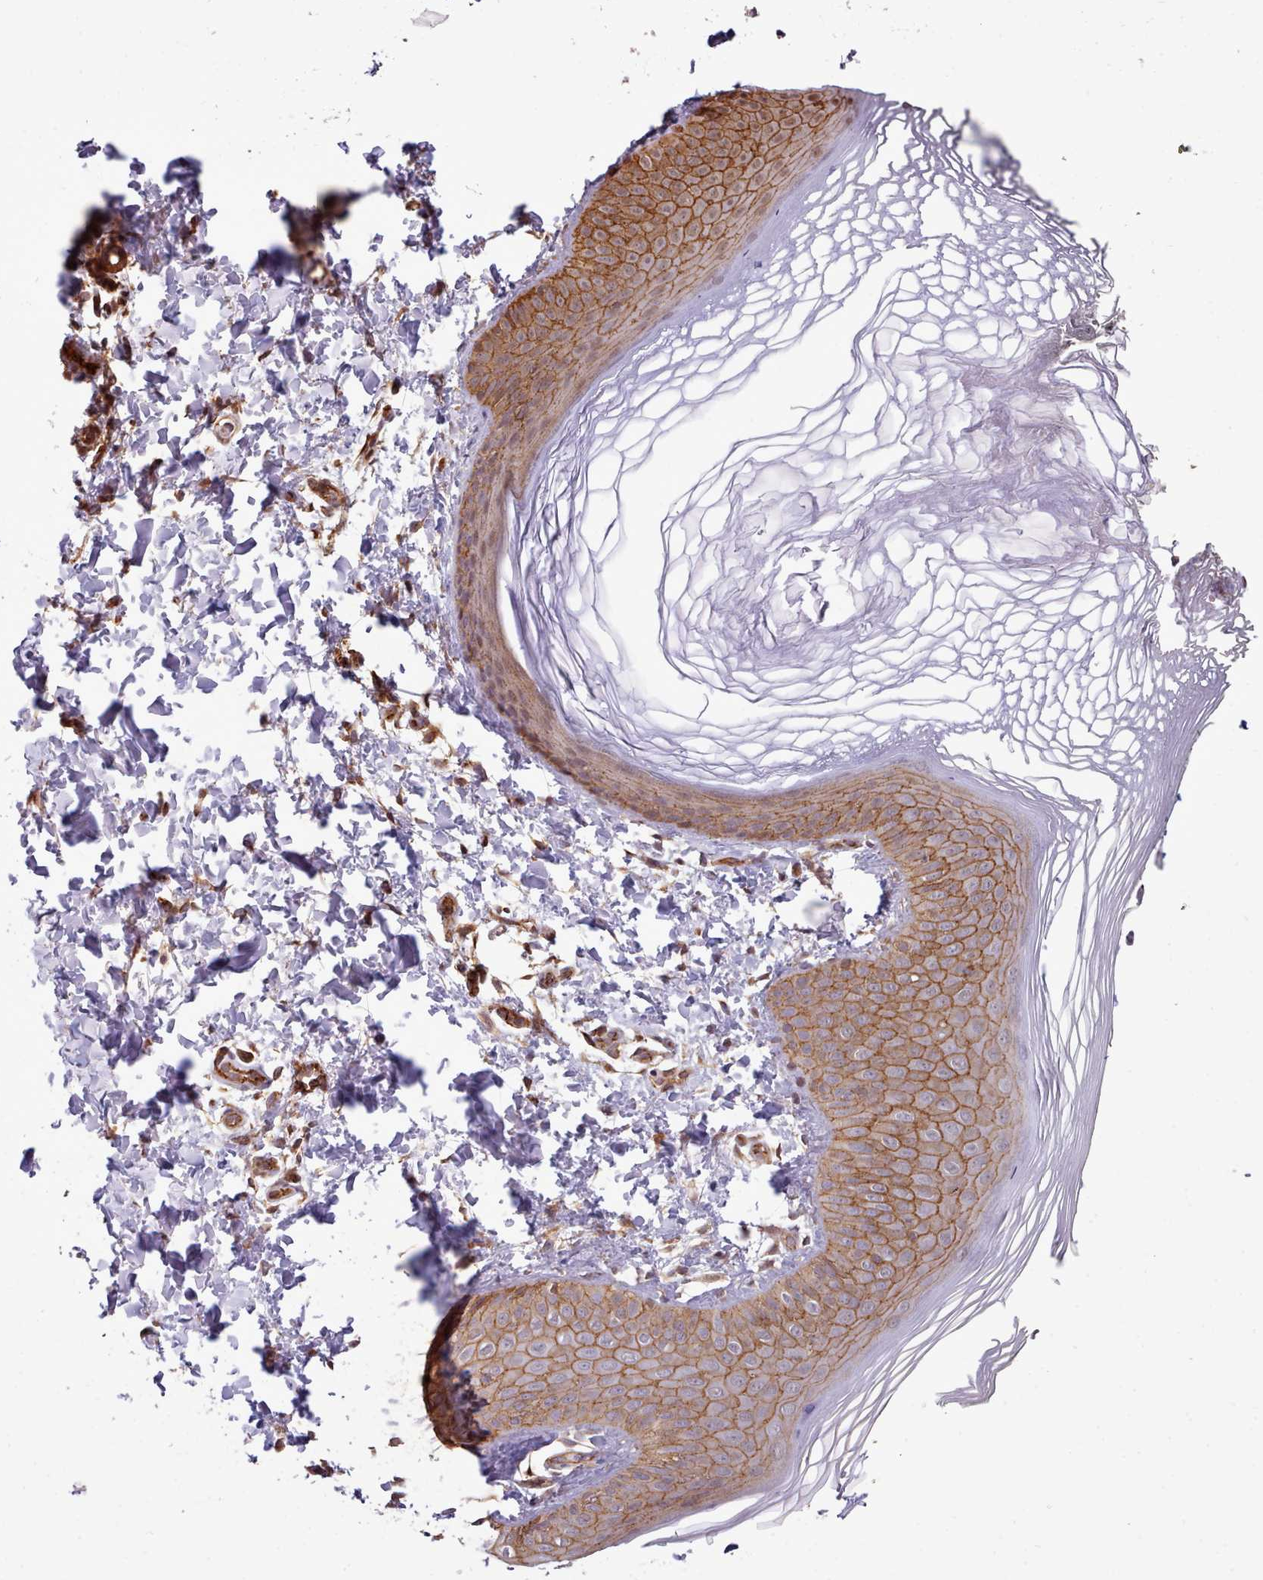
{"staining": {"intensity": "strong", "quantity": ">75%", "location": "cytoplasmic/membranous"}, "tissue": "skin", "cell_type": "Epidermal cells", "image_type": "normal", "snomed": [{"axis": "morphology", "description": "Normal tissue, NOS"}, {"axis": "morphology", "description": "Inflammation, NOS"}, {"axis": "topography", "description": "Soft tissue"}, {"axis": "topography", "description": "Anal"}], "caption": "This histopathology image demonstrates immunohistochemistry (IHC) staining of unremarkable skin, with high strong cytoplasmic/membranous positivity in about >75% of epidermal cells.", "gene": "MRPL46", "patient": {"sex": "female", "age": 15}}